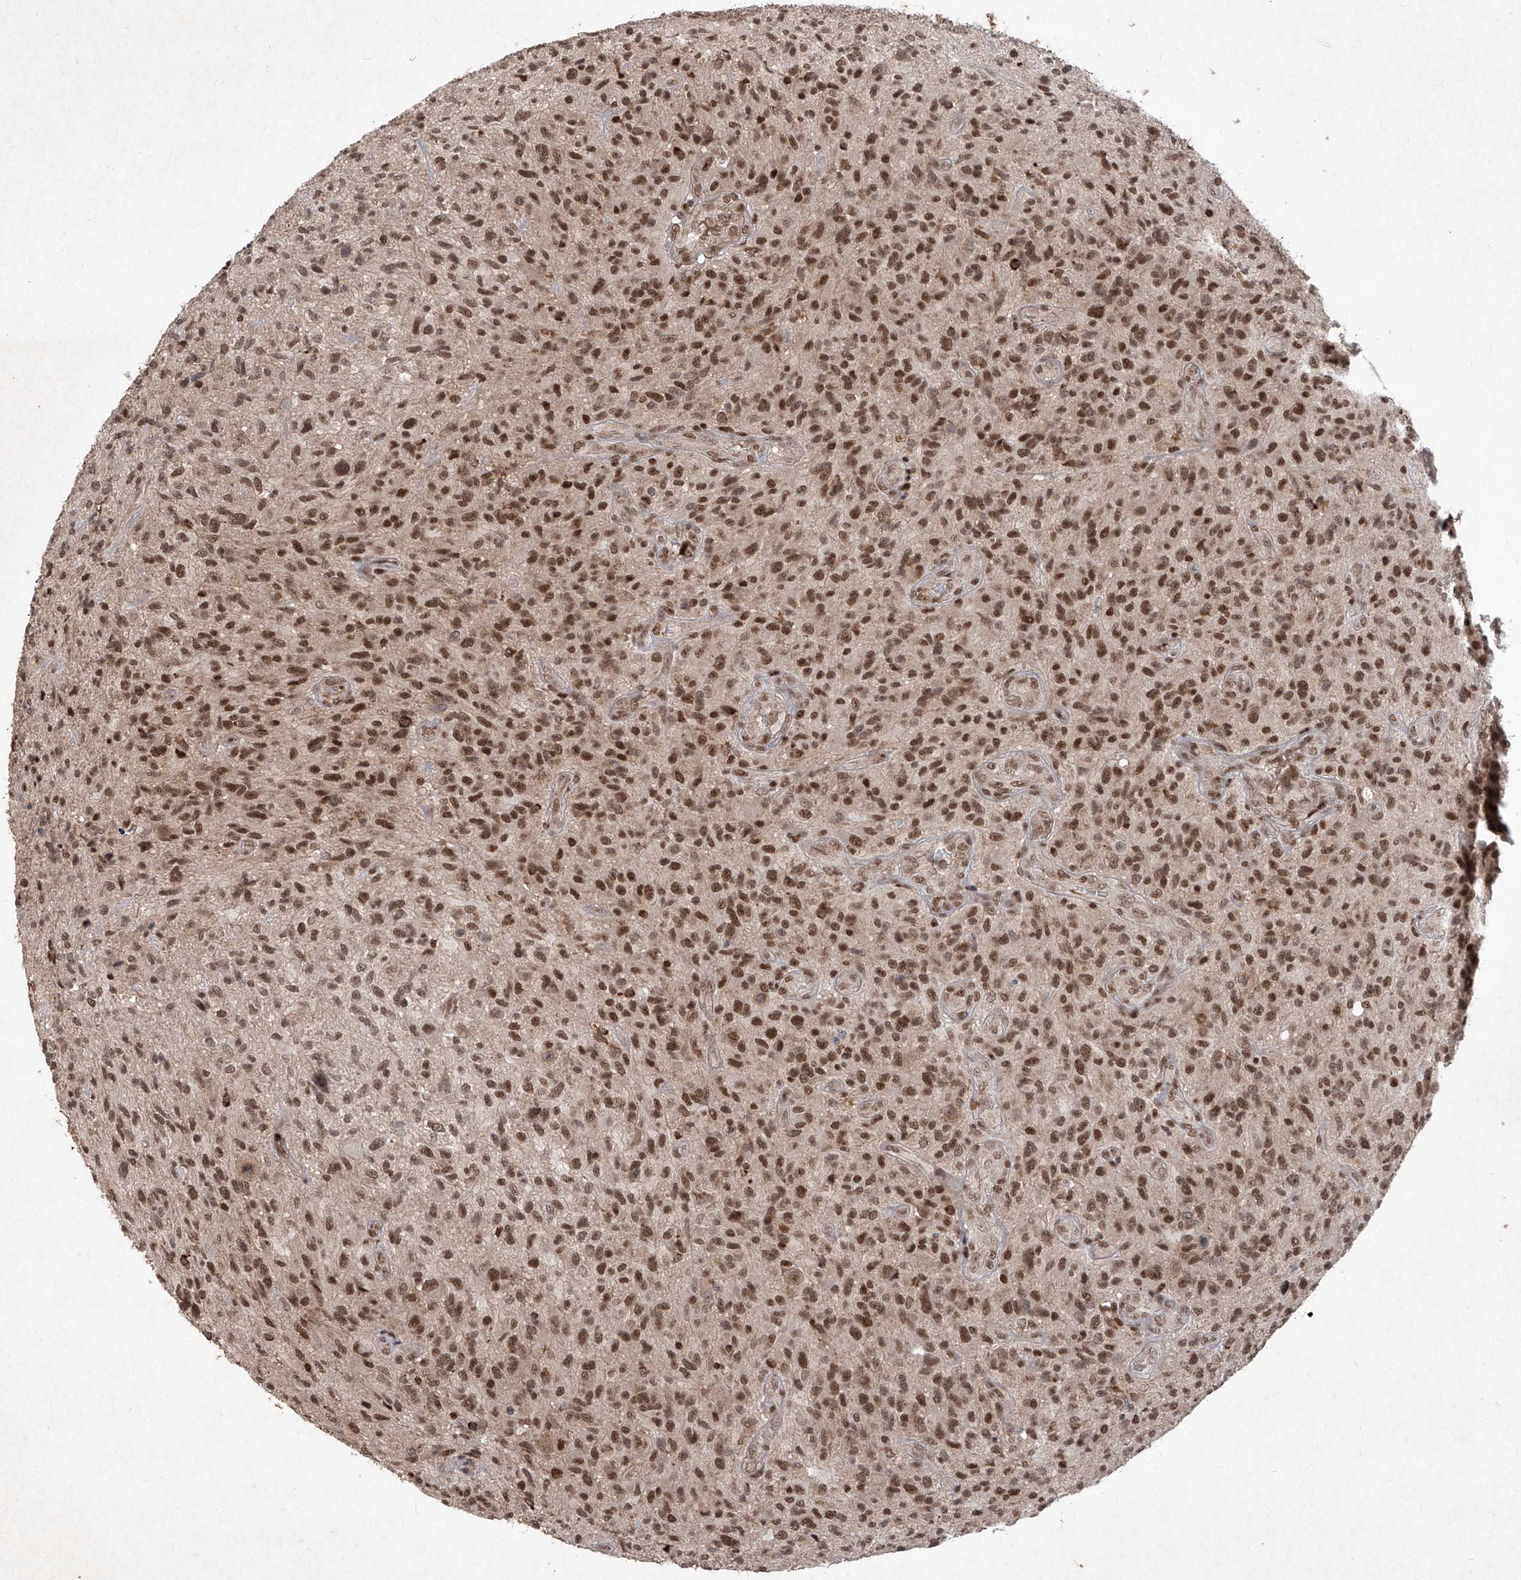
{"staining": {"intensity": "strong", "quantity": ">75%", "location": "nuclear"}, "tissue": "glioma", "cell_type": "Tumor cells", "image_type": "cancer", "snomed": [{"axis": "morphology", "description": "Glioma, malignant, High grade"}, {"axis": "topography", "description": "Brain"}], "caption": "Human high-grade glioma (malignant) stained with a brown dye shows strong nuclear positive expression in approximately >75% of tumor cells.", "gene": "IRF2", "patient": {"sex": "male", "age": 47}}